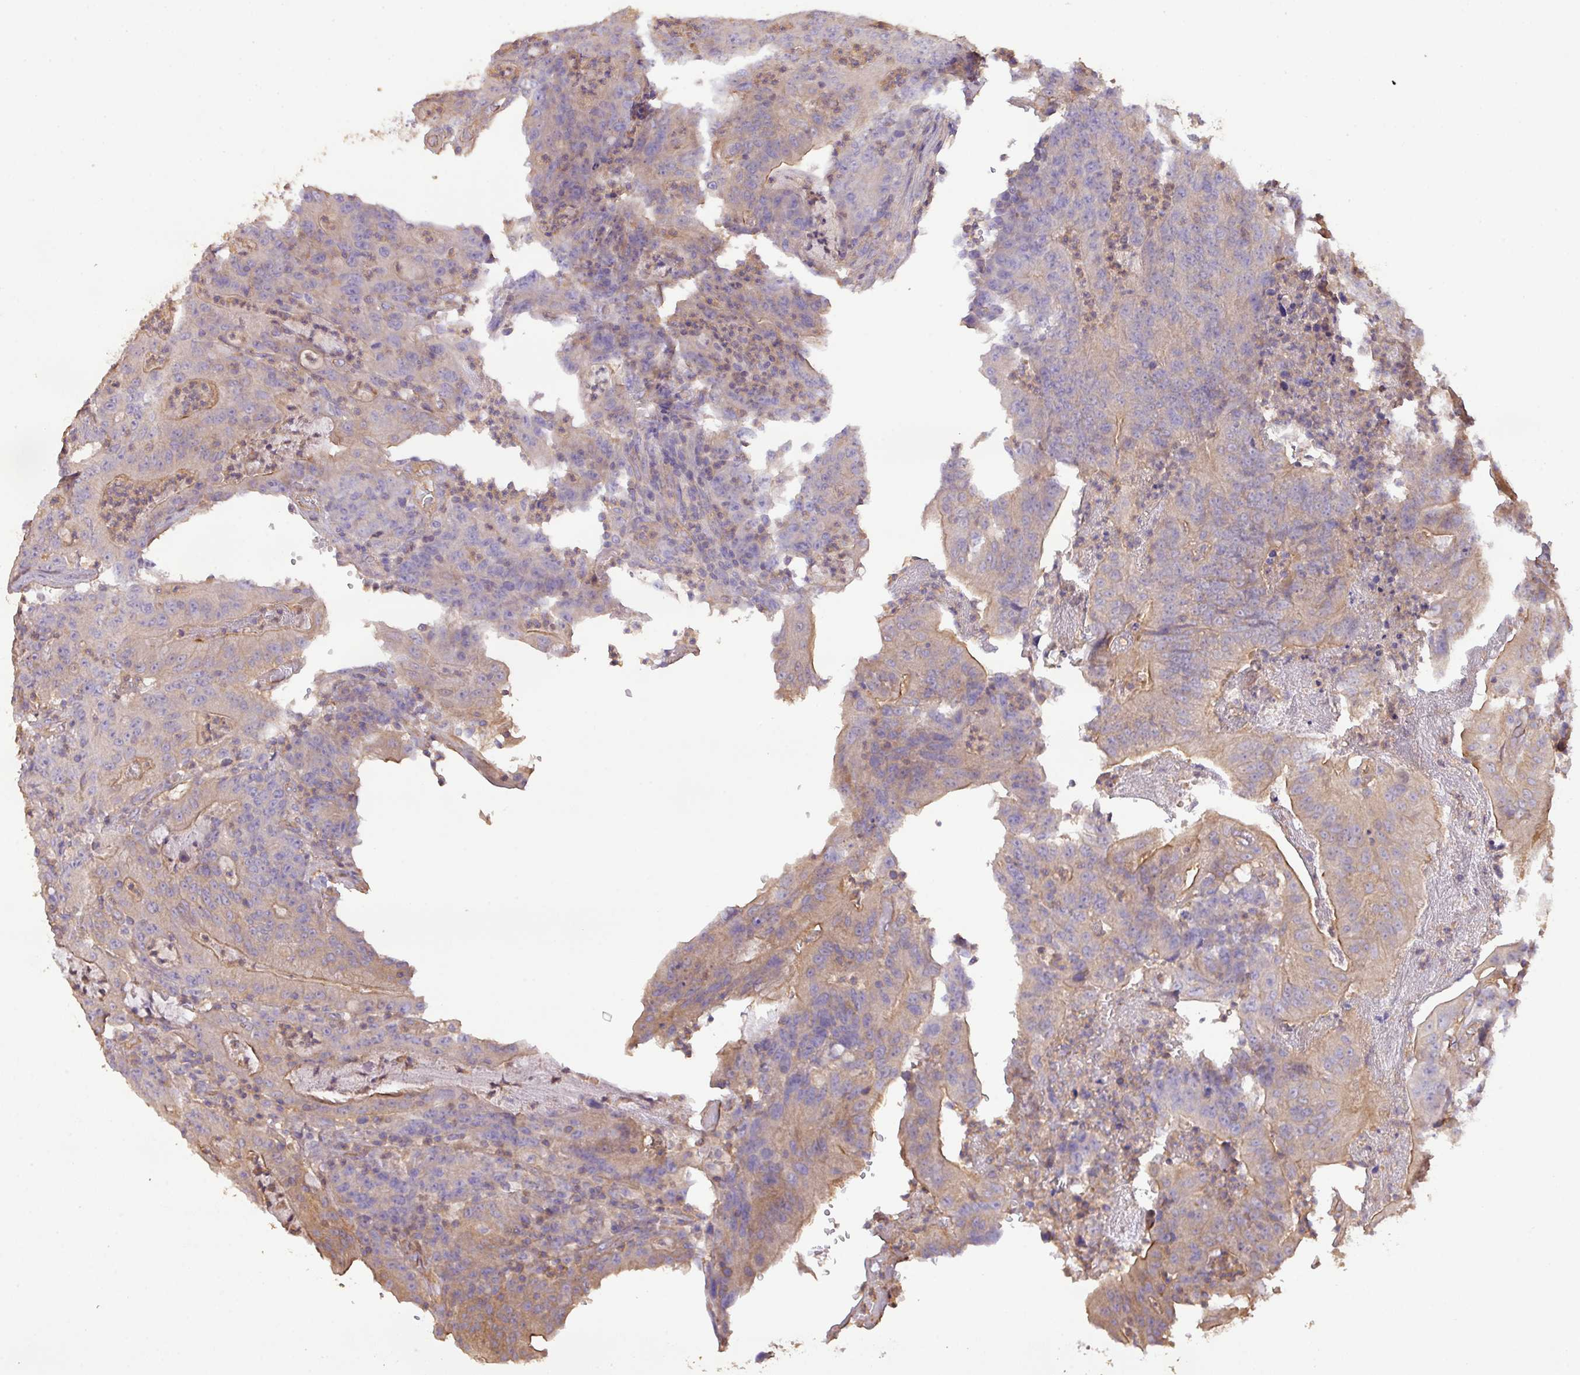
{"staining": {"intensity": "weak", "quantity": "25%-75%", "location": "cytoplasmic/membranous"}, "tissue": "colorectal cancer", "cell_type": "Tumor cells", "image_type": "cancer", "snomed": [{"axis": "morphology", "description": "Adenocarcinoma, NOS"}, {"axis": "topography", "description": "Colon"}], "caption": "Human colorectal cancer (adenocarcinoma) stained with a protein marker reveals weak staining in tumor cells.", "gene": "CALML4", "patient": {"sex": "male", "age": 83}}